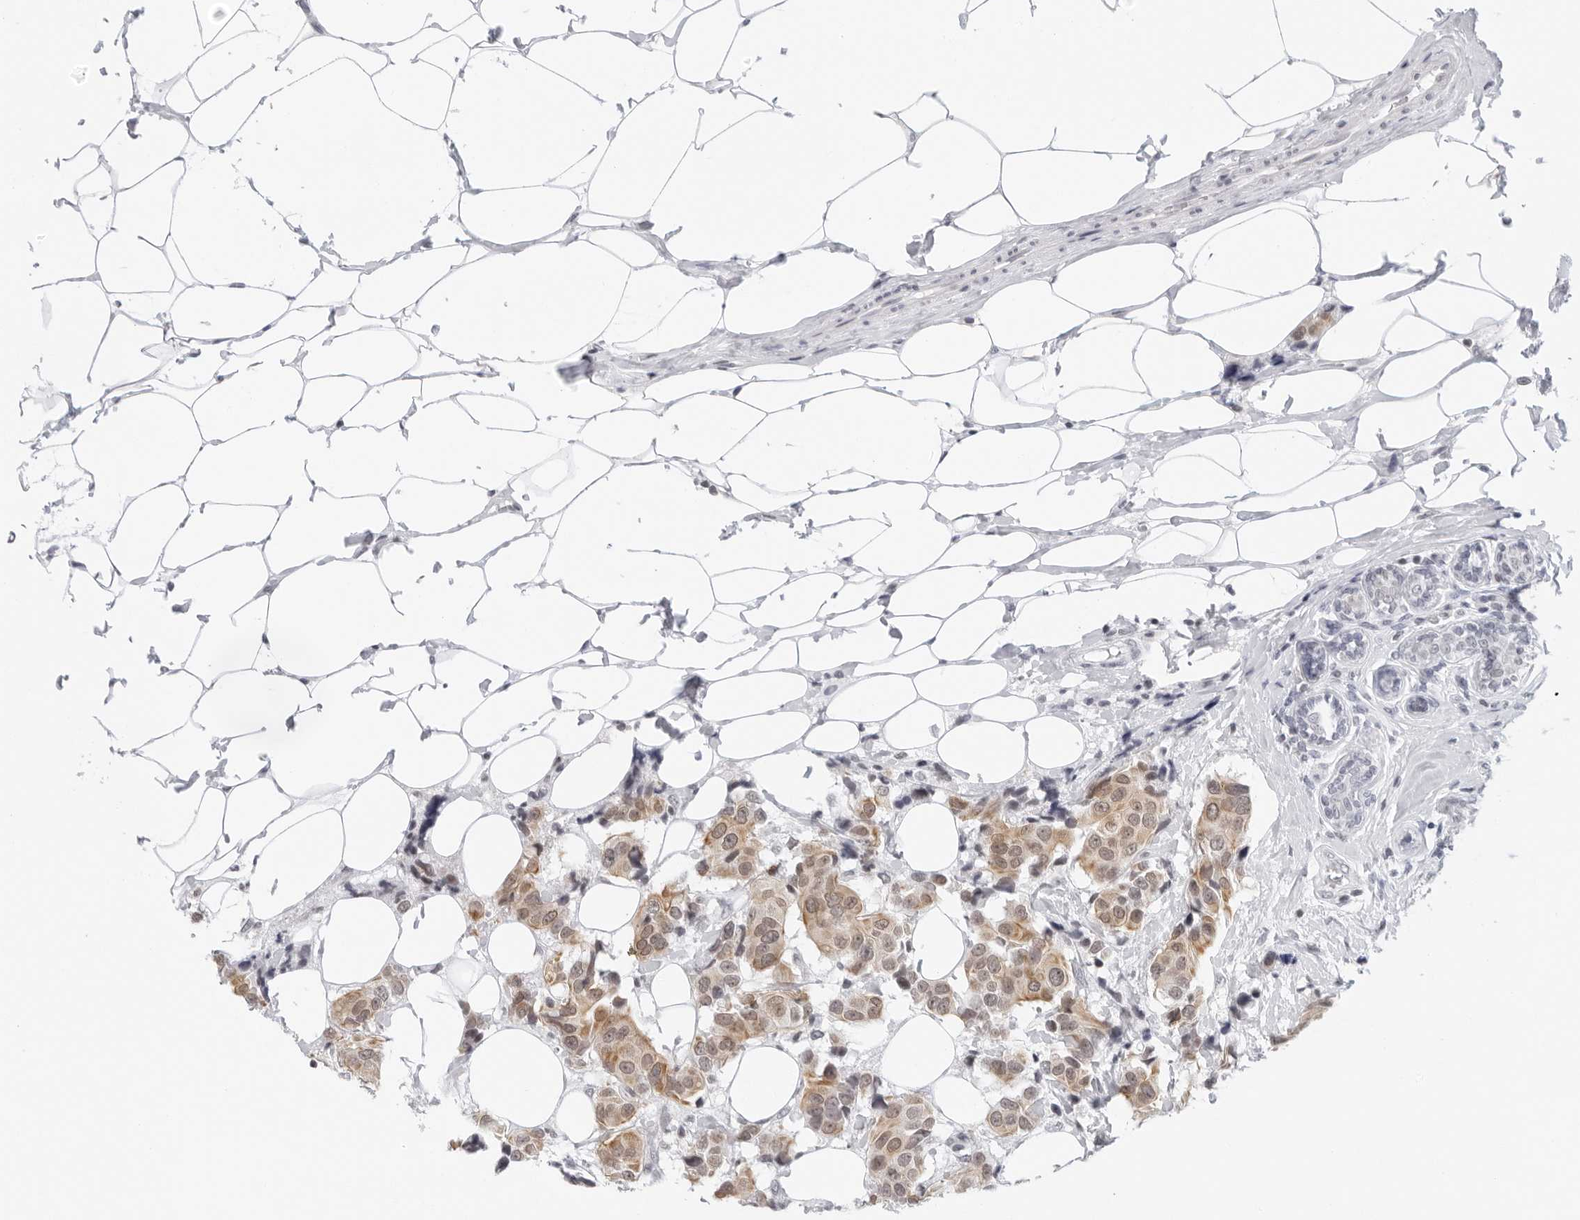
{"staining": {"intensity": "moderate", "quantity": ">75%", "location": "cytoplasmic/membranous,nuclear"}, "tissue": "breast cancer", "cell_type": "Tumor cells", "image_type": "cancer", "snomed": [{"axis": "morphology", "description": "Normal tissue, NOS"}, {"axis": "morphology", "description": "Duct carcinoma"}, {"axis": "topography", "description": "Breast"}], "caption": "Protein expression by immunohistochemistry (IHC) exhibits moderate cytoplasmic/membranous and nuclear expression in approximately >75% of tumor cells in breast cancer (infiltrating ductal carcinoma).", "gene": "FLG2", "patient": {"sex": "female", "age": 39}}